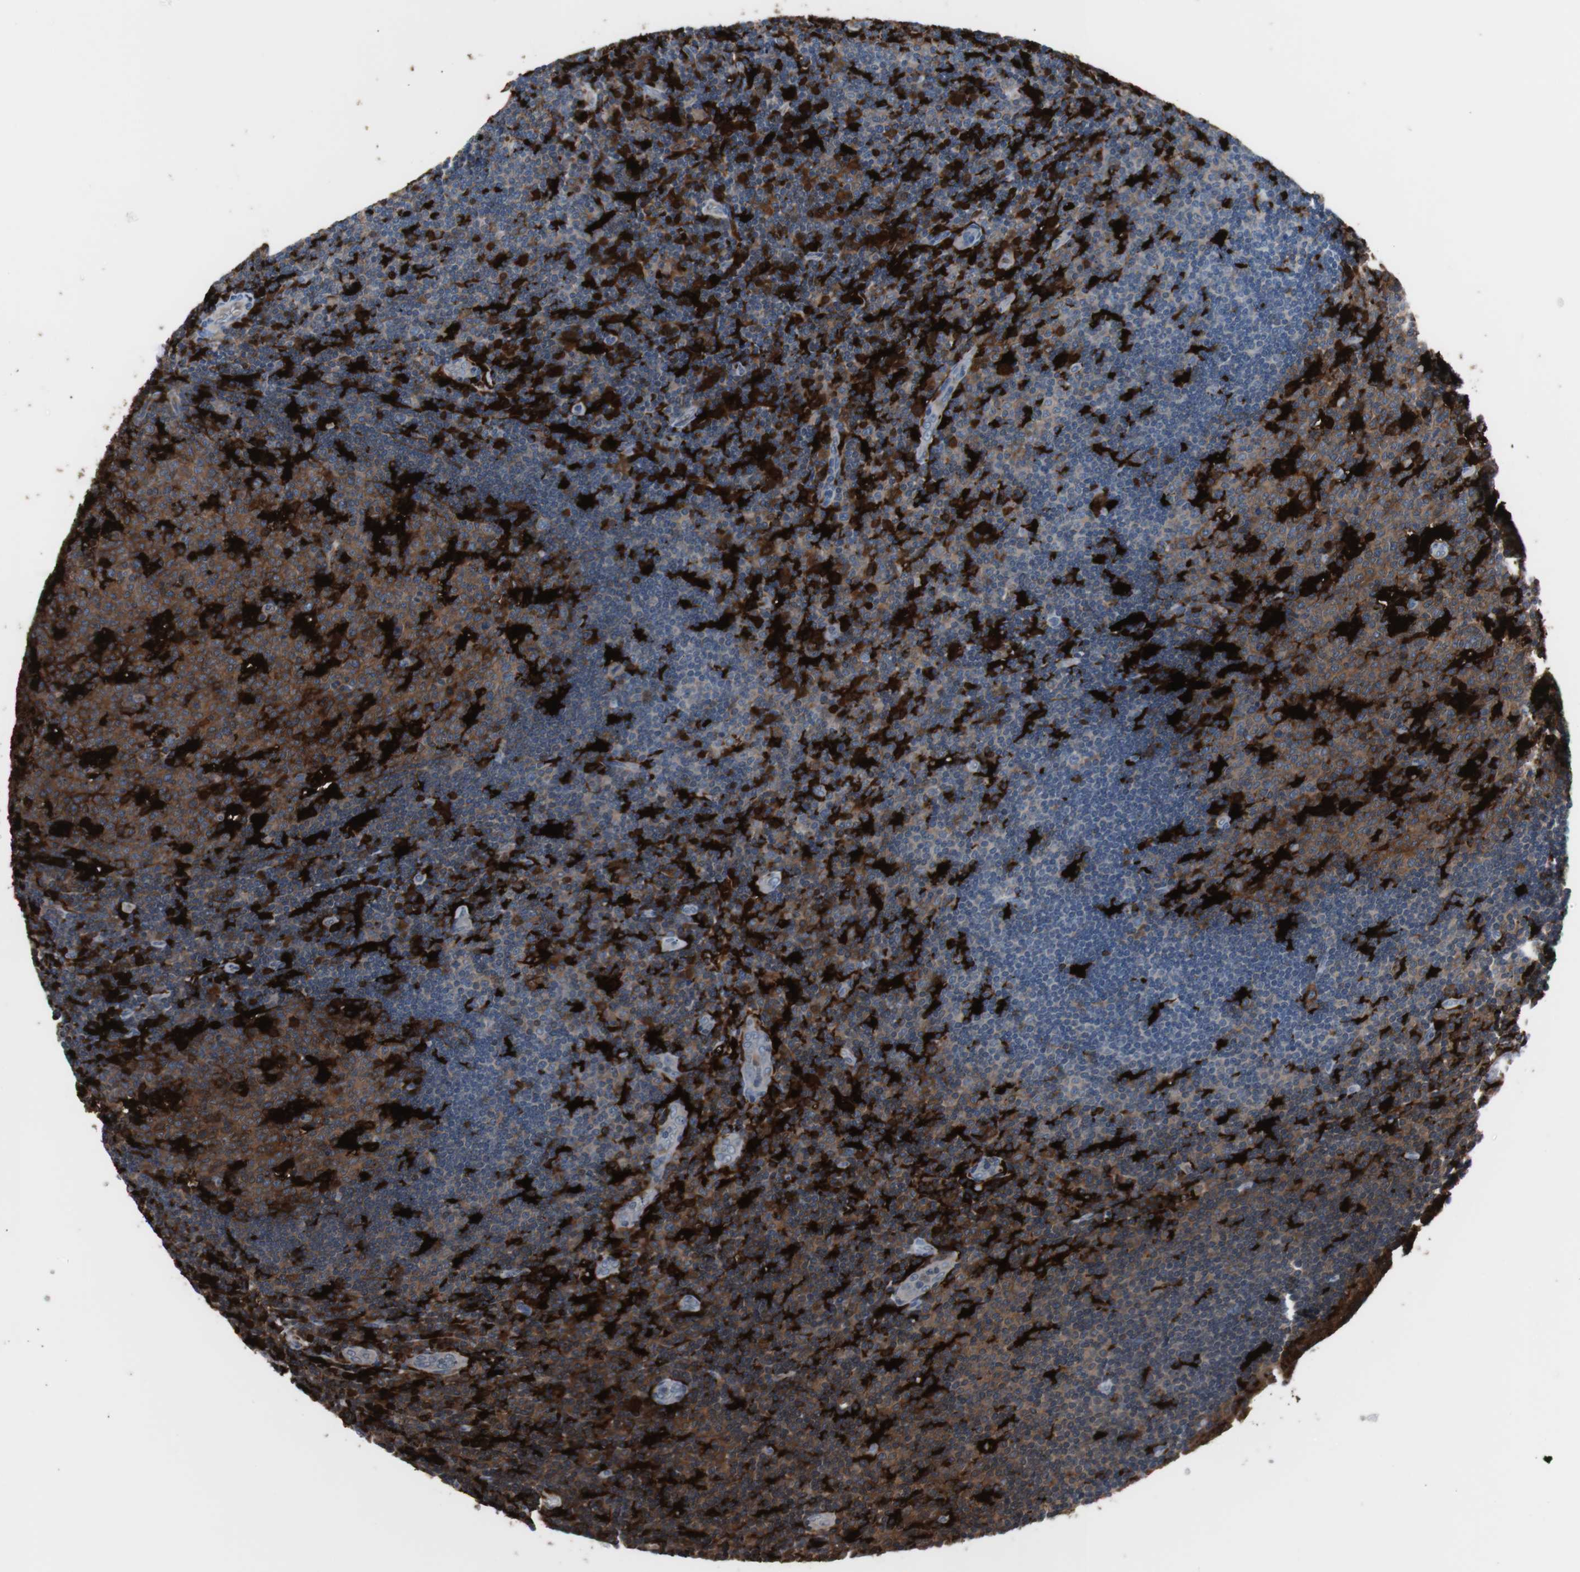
{"staining": {"intensity": "strong", "quantity": "<25%", "location": "cytoplasmic/membranous"}, "tissue": "lymph node", "cell_type": "Germinal center cells", "image_type": "normal", "snomed": [{"axis": "morphology", "description": "Normal tissue, NOS"}, {"axis": "topography", "description": "Lymph node"}, {"axis": "topography", "description": "Salivary gland"}], "caption": "Lymph node stained with IHC displays strong cytoplasmic/membranous staining in about <25% of germinal center cells. The staining was performed using DAB (3,3'-diaminobenzidine) to visualize the protein expression in brown, while the nuclei were stained in blue with hematoxylin (Magnification: 20x).", "gene": "IL18", "patient": {"sex": "male", "age": 8}}